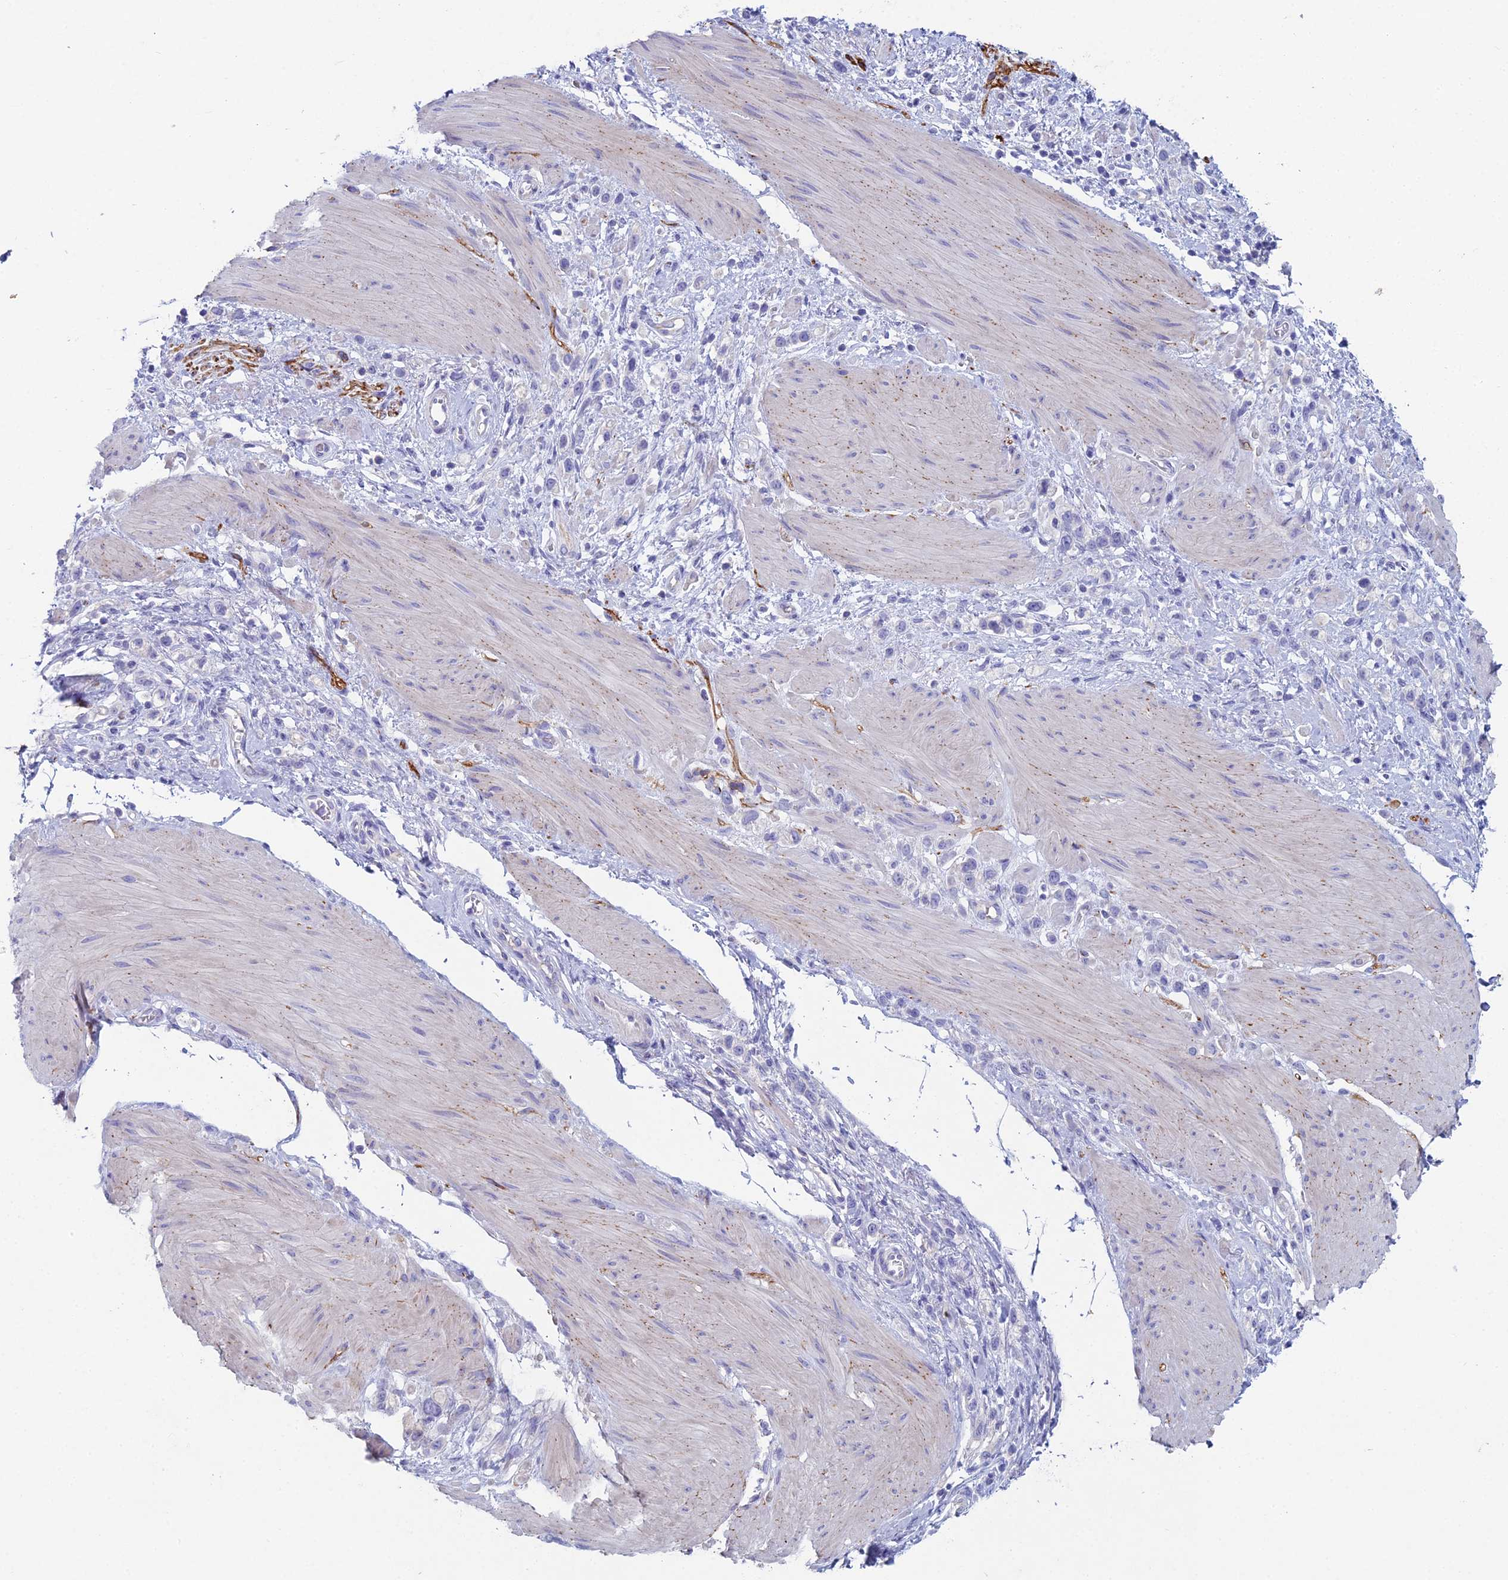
{"staining": {"intensity": "negative", "quantity": "none", "location": "none"}, "tissue": "stomach cancer", "cell_type": "Tumor cells", "image_type": "cancer", "snomed": [{"axis": "morphology", "description": "Adenocarcinoma, NOS"}, {"axis": "topography", "description": "Stomach"}], "caption": "A histopathology image of stomach cancer (adenocarcinoma) stained for a protein shows no brown staining in tumor cells. The staining is performed using DAB (3,3'-diaminobenzidine) brown chromogen with nuclei counter-stained in using hematoxylin.", "gene": "NCAM1", "patient": {"sex": "female", "age": 65}}